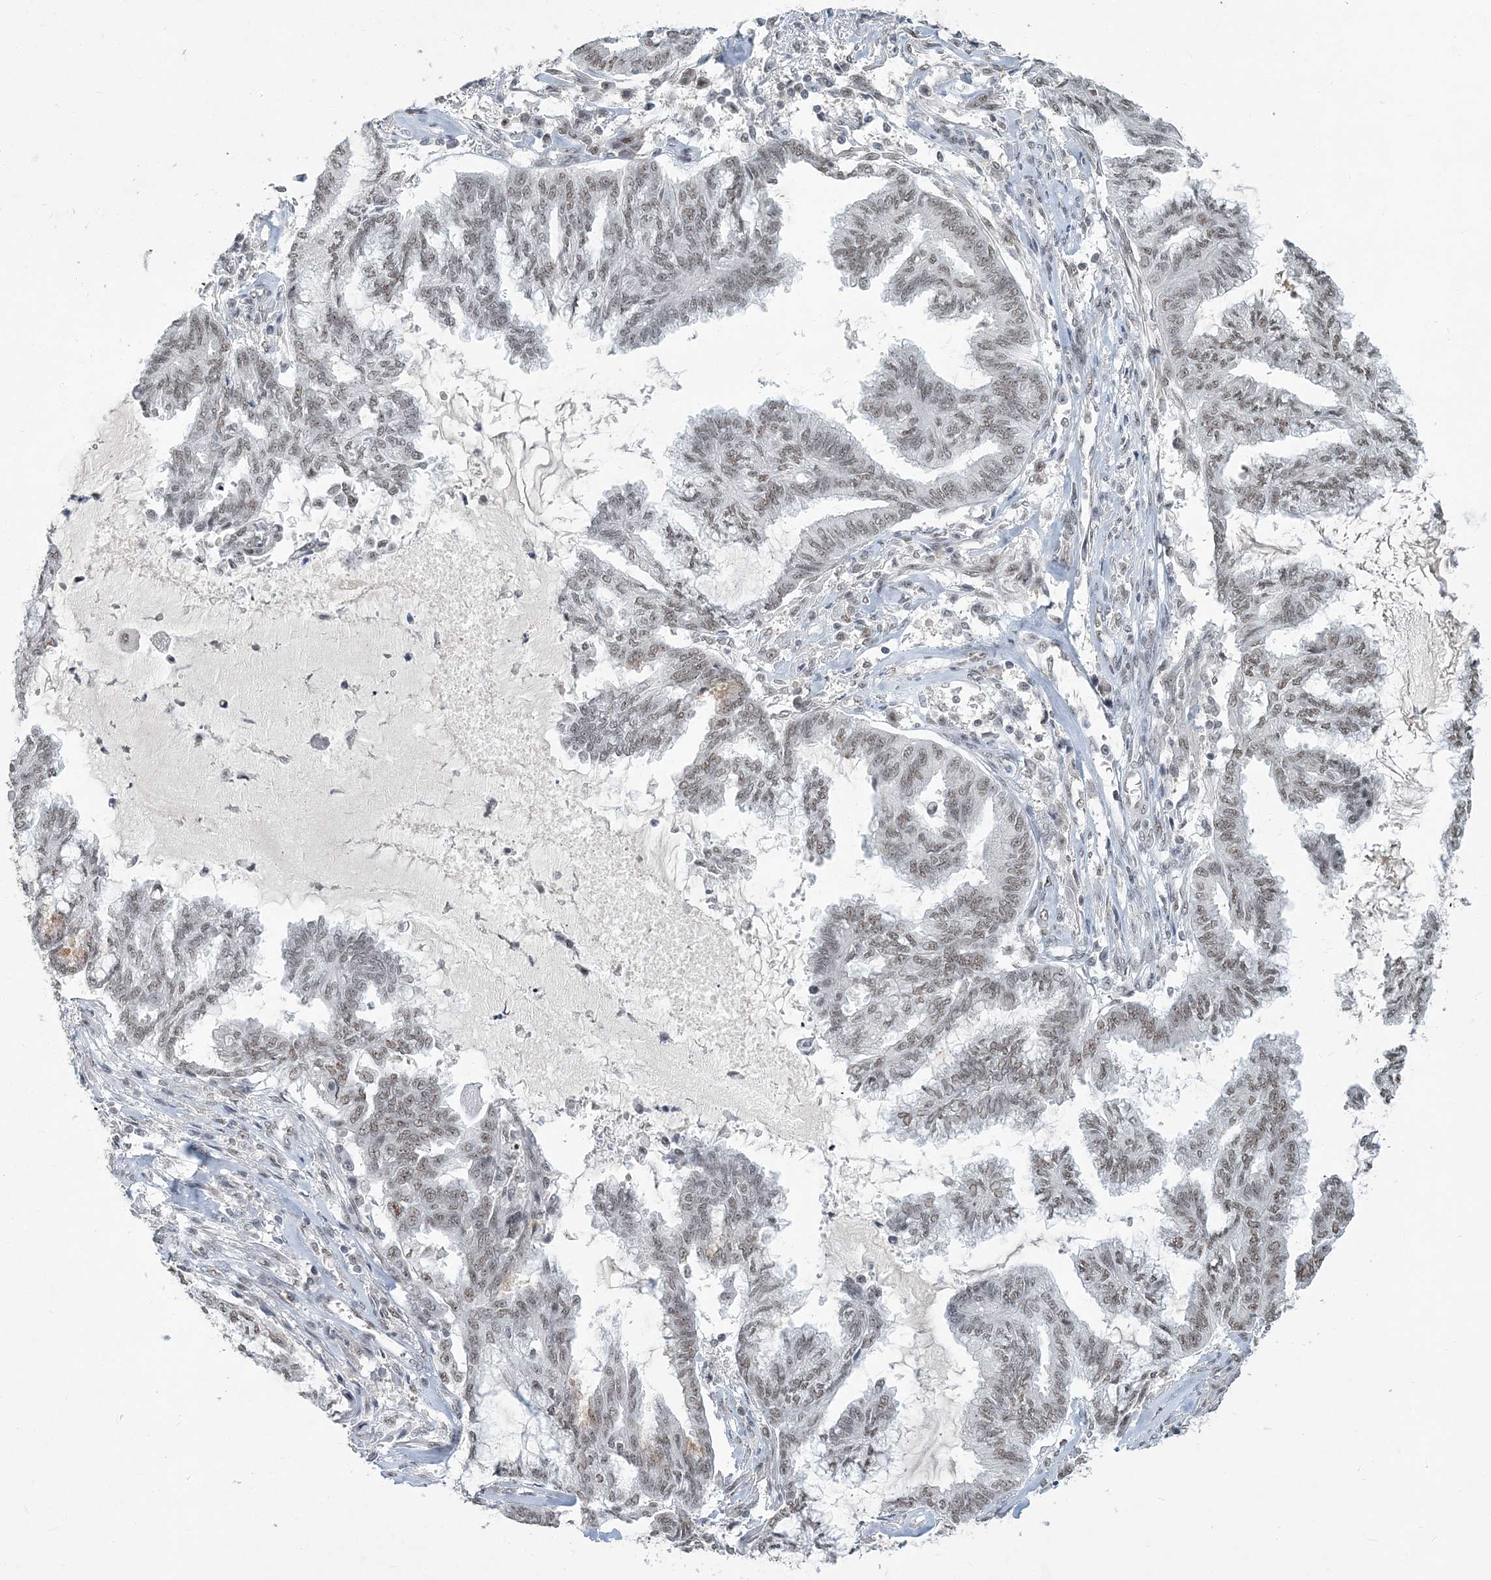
{"staining": {"intensity": "weak", "quantity": ">75%", "location": "nuclear"}, "tissue": "endometrial cancer", "cell_type": "Tumor cells", "image_type": "cancer", "snomed": [{"axis": "morphology", "description": "Adenocarcinoma, NOS"}, {"axis": "topography", "description": "Endometrium"}], "caption": "This is a photomicrograph of immunohistochemistry staining of endometrial cancer (adenocarcinoma), which shows weak positivity in the nuclear of tumor cells.", "gene": "PLRG1", "patient": {"sex": "female", "age": 86}}